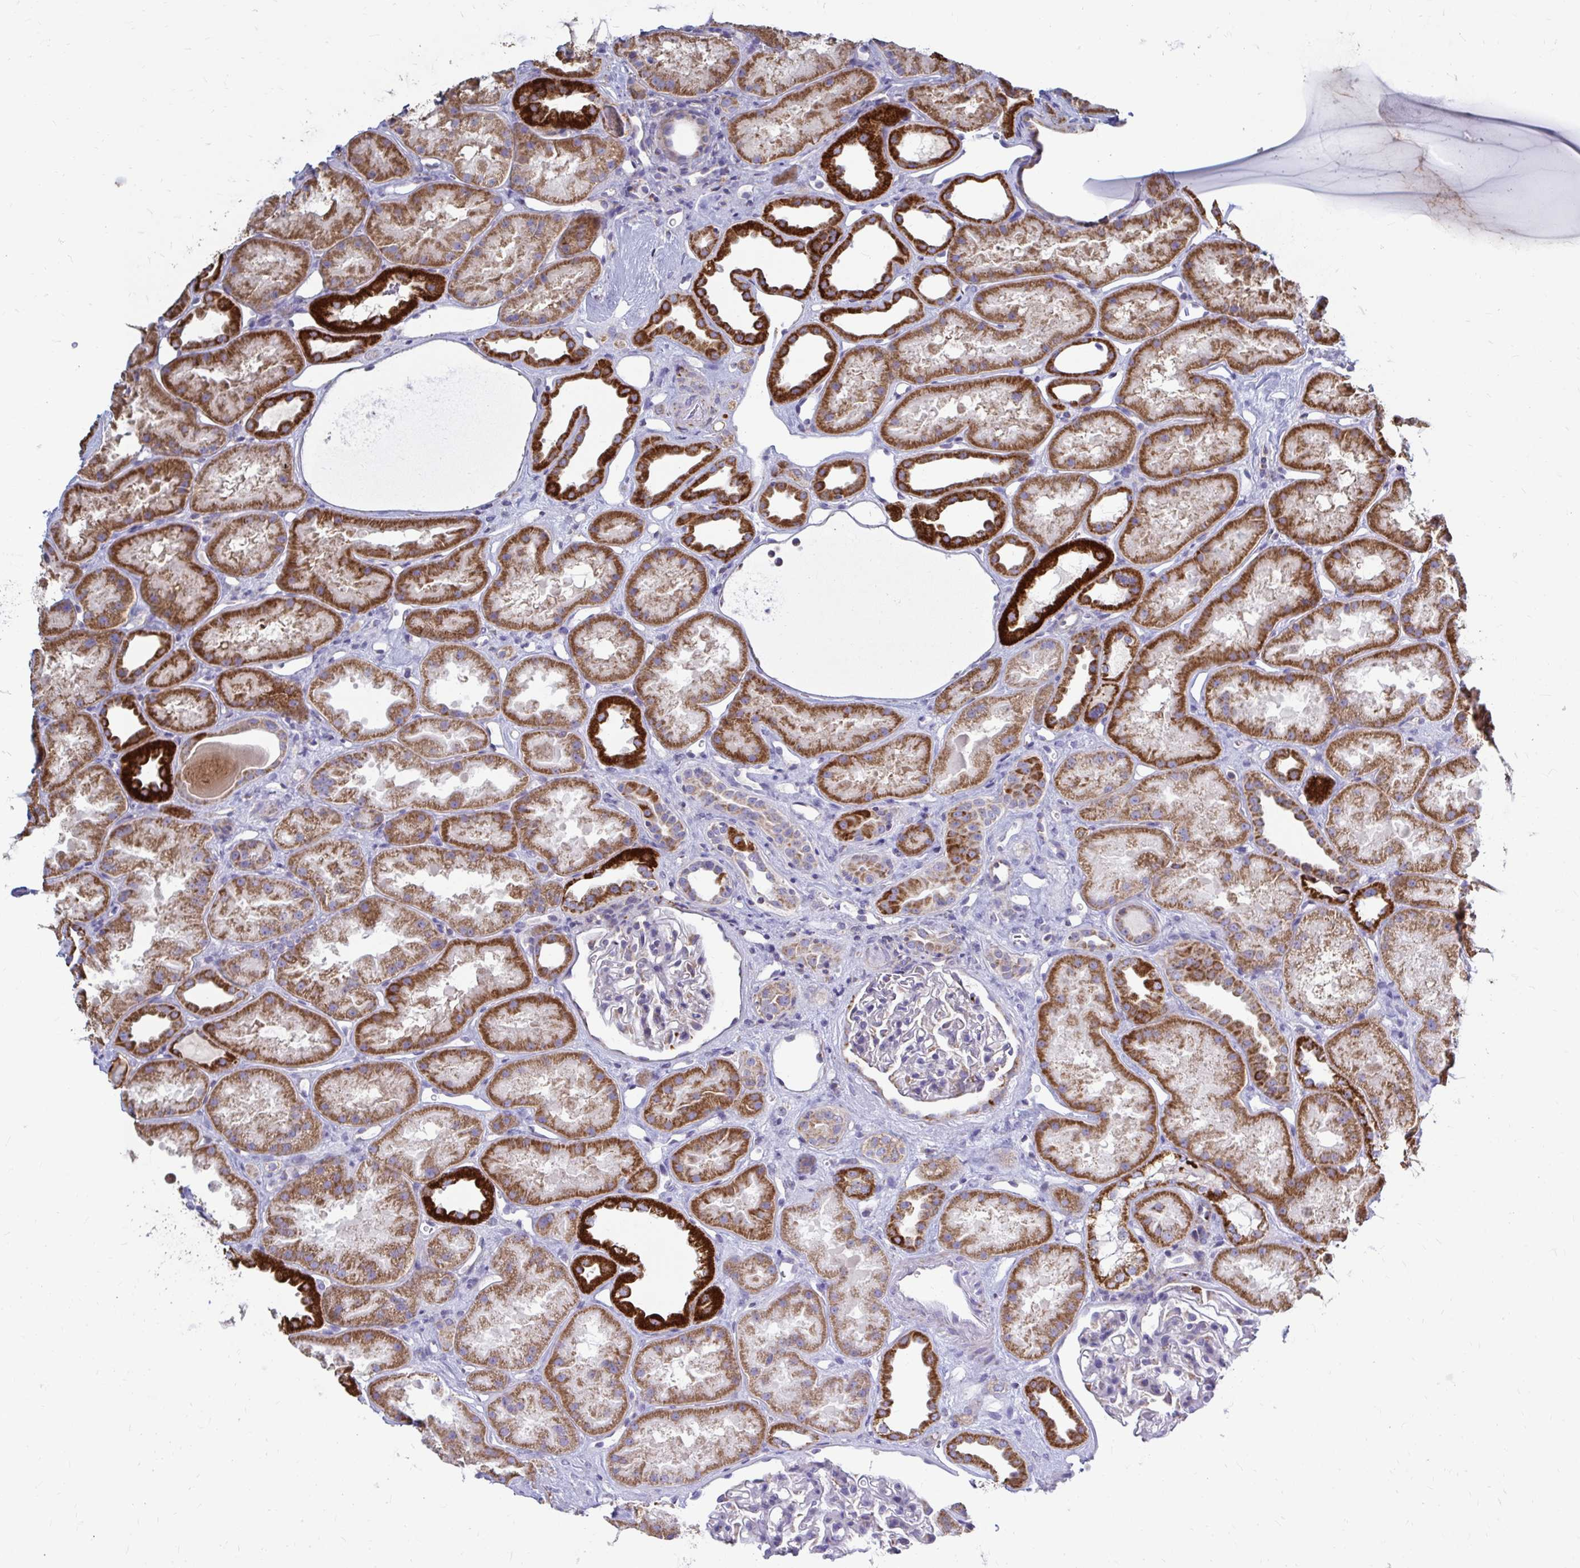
{"staining": {"intensity": "negative", "quantity": "none", "location": "none"}, "tissue": "kidney", "cell_type": "Cells in glomeruli", "image_type": "normal", "snomed": [{"axis": "morphology", "description": "Normal tissue, NOS"}, {"axis": "topography", "description": "Kidney"}], "caption": "An immunohistochemistry (IHC) micrograph of benign kidney is shown. There is no staining in cells in glomeruli of kidney. (DAB IHC, high magnification).", "gene": "OR10R2", "patient": {"sex": "male", "age": 61}}